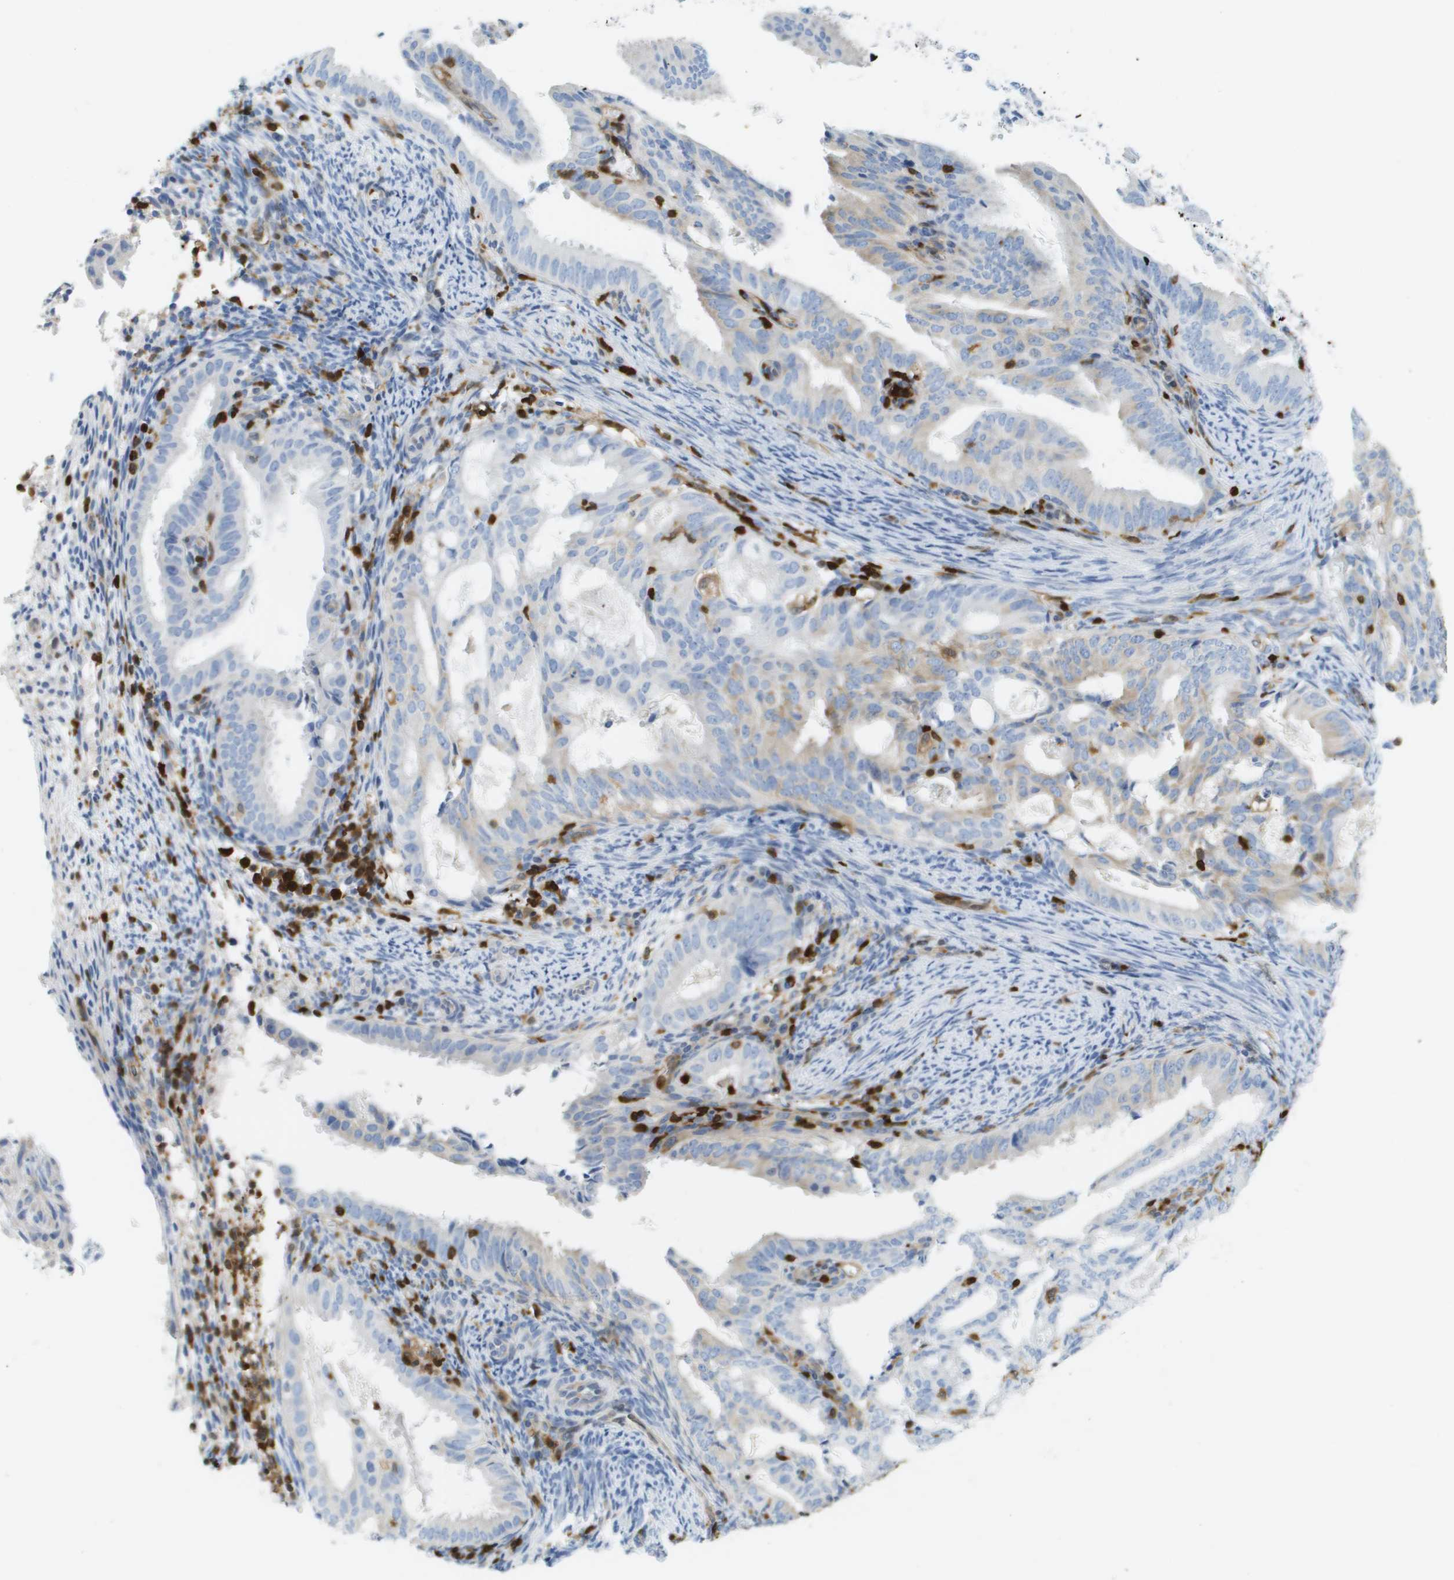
{"staining": {"intensity": "weak", "quantity": "<25%", "location": "cytoplasmic/membranous"}, "tissue": "endometrial cancer", "cell_type": "Tumor cells", "image_type": "cancer", "snomed": [{"axis": "morphology", "description": "Adenocarcinoma, NOS"}, {"axis": "topography", "description": "Endometrium"}], "caption": "The immunohistochemistry histopathology image has no significant expression in tumor cells of endometrial cancer tissue.", "gene": "DOCK5", "patient": {"sex": "female", "age": 58}}